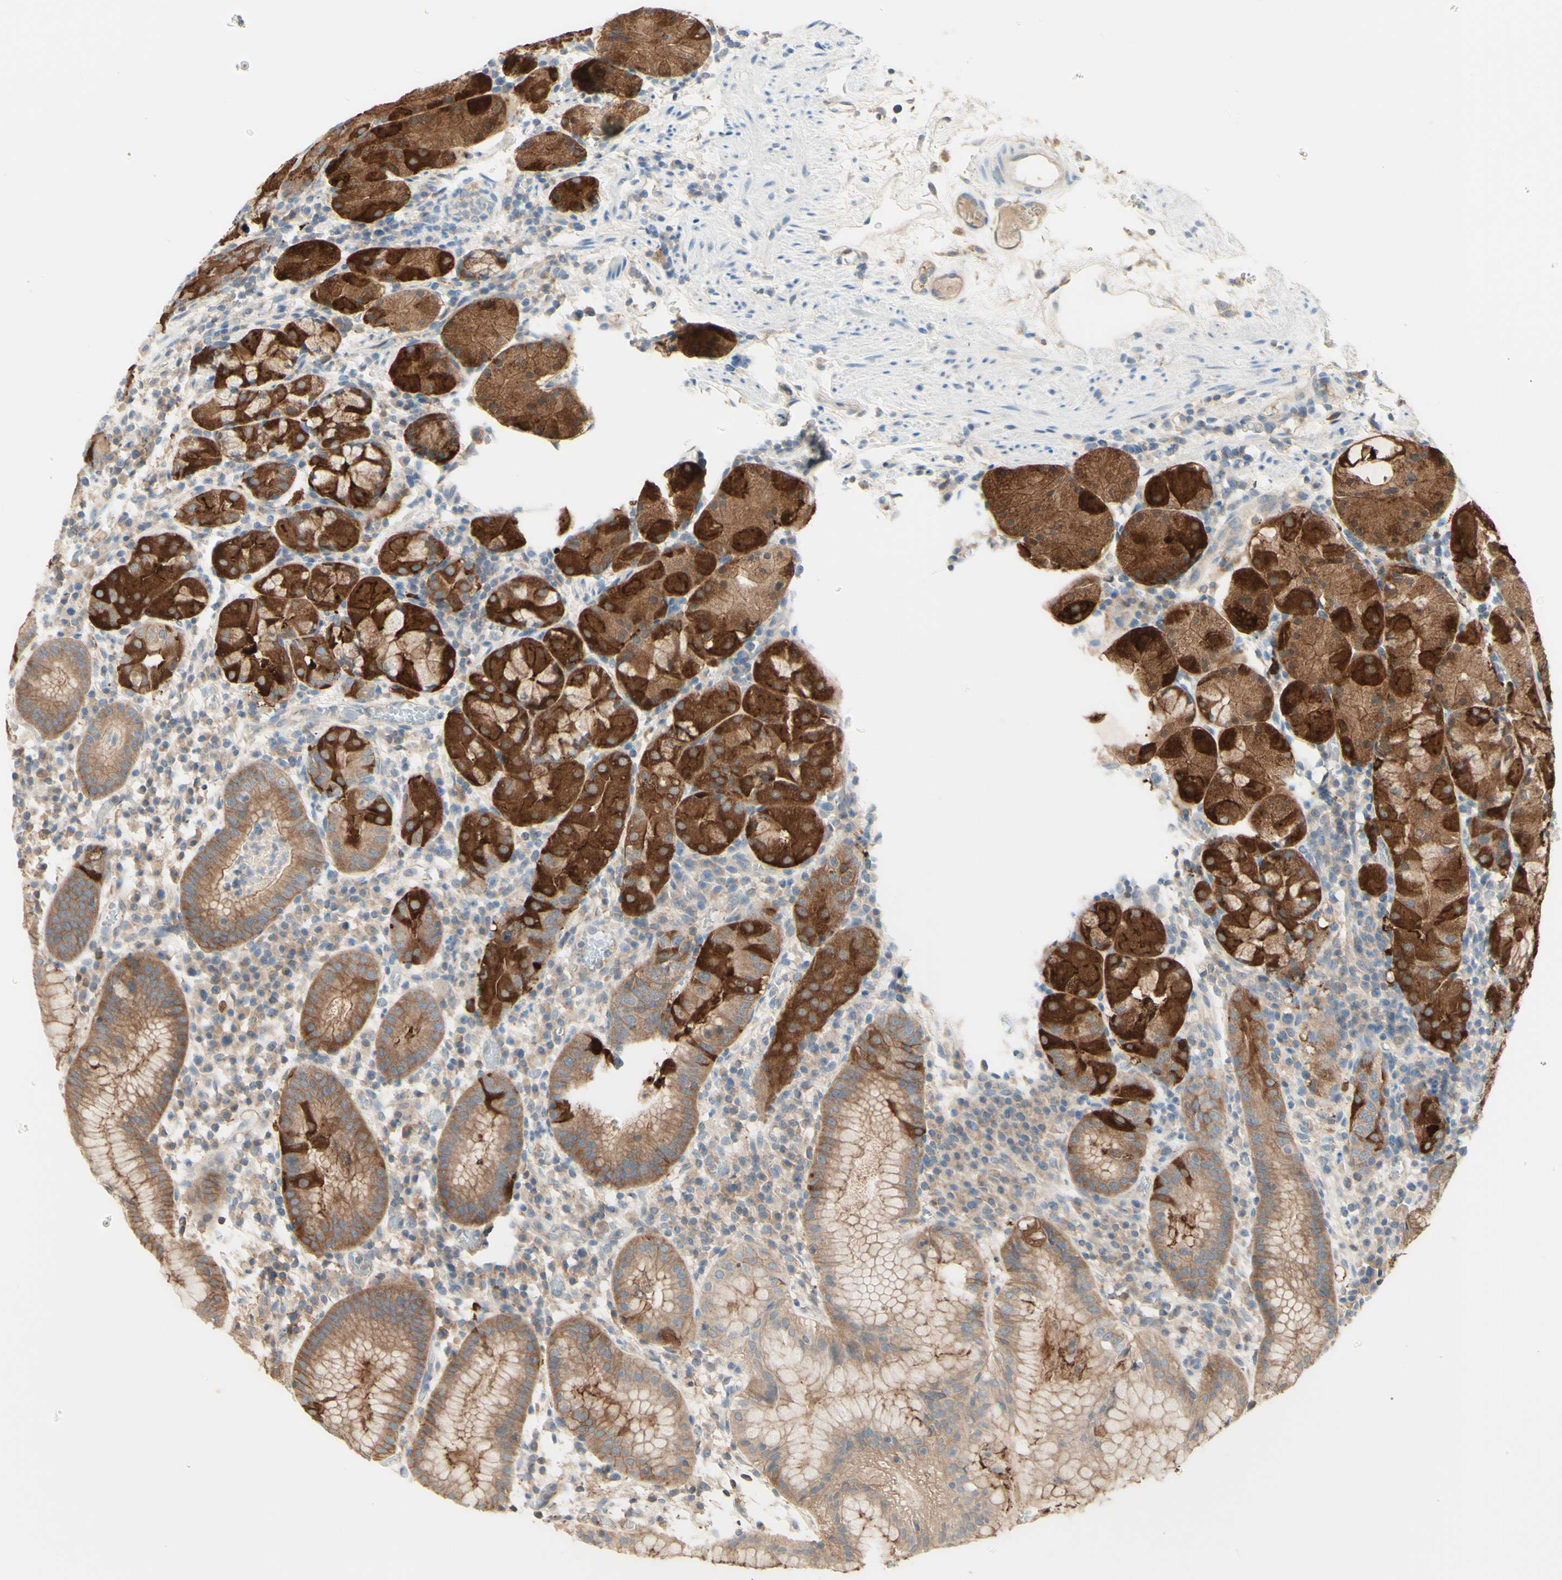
{"staining": {"intensity": "strong", "quantity": "25%-75%", "location": "cytoplasmic/membranous"}, "tissue": "stomach", "cell_type": "Glandular cells", "image_type": "normal", "snomed": [{"axis": "morphology", "description": "Normal tissue, NOS"}, {"axis": "topography", "description": "Stomach"}, {"axis": "topography", "description": "Stomach, lower"}], "caption": "This image displays unremarkable stomach stained with IHC to label a protein in brown. The cytoplasmic/membranous of glandular cells show strong positivity for the protein. Nuclei are counter-stained blue.", "gene": "MTM1", "patient": {"sex": "female", "age": 75}}